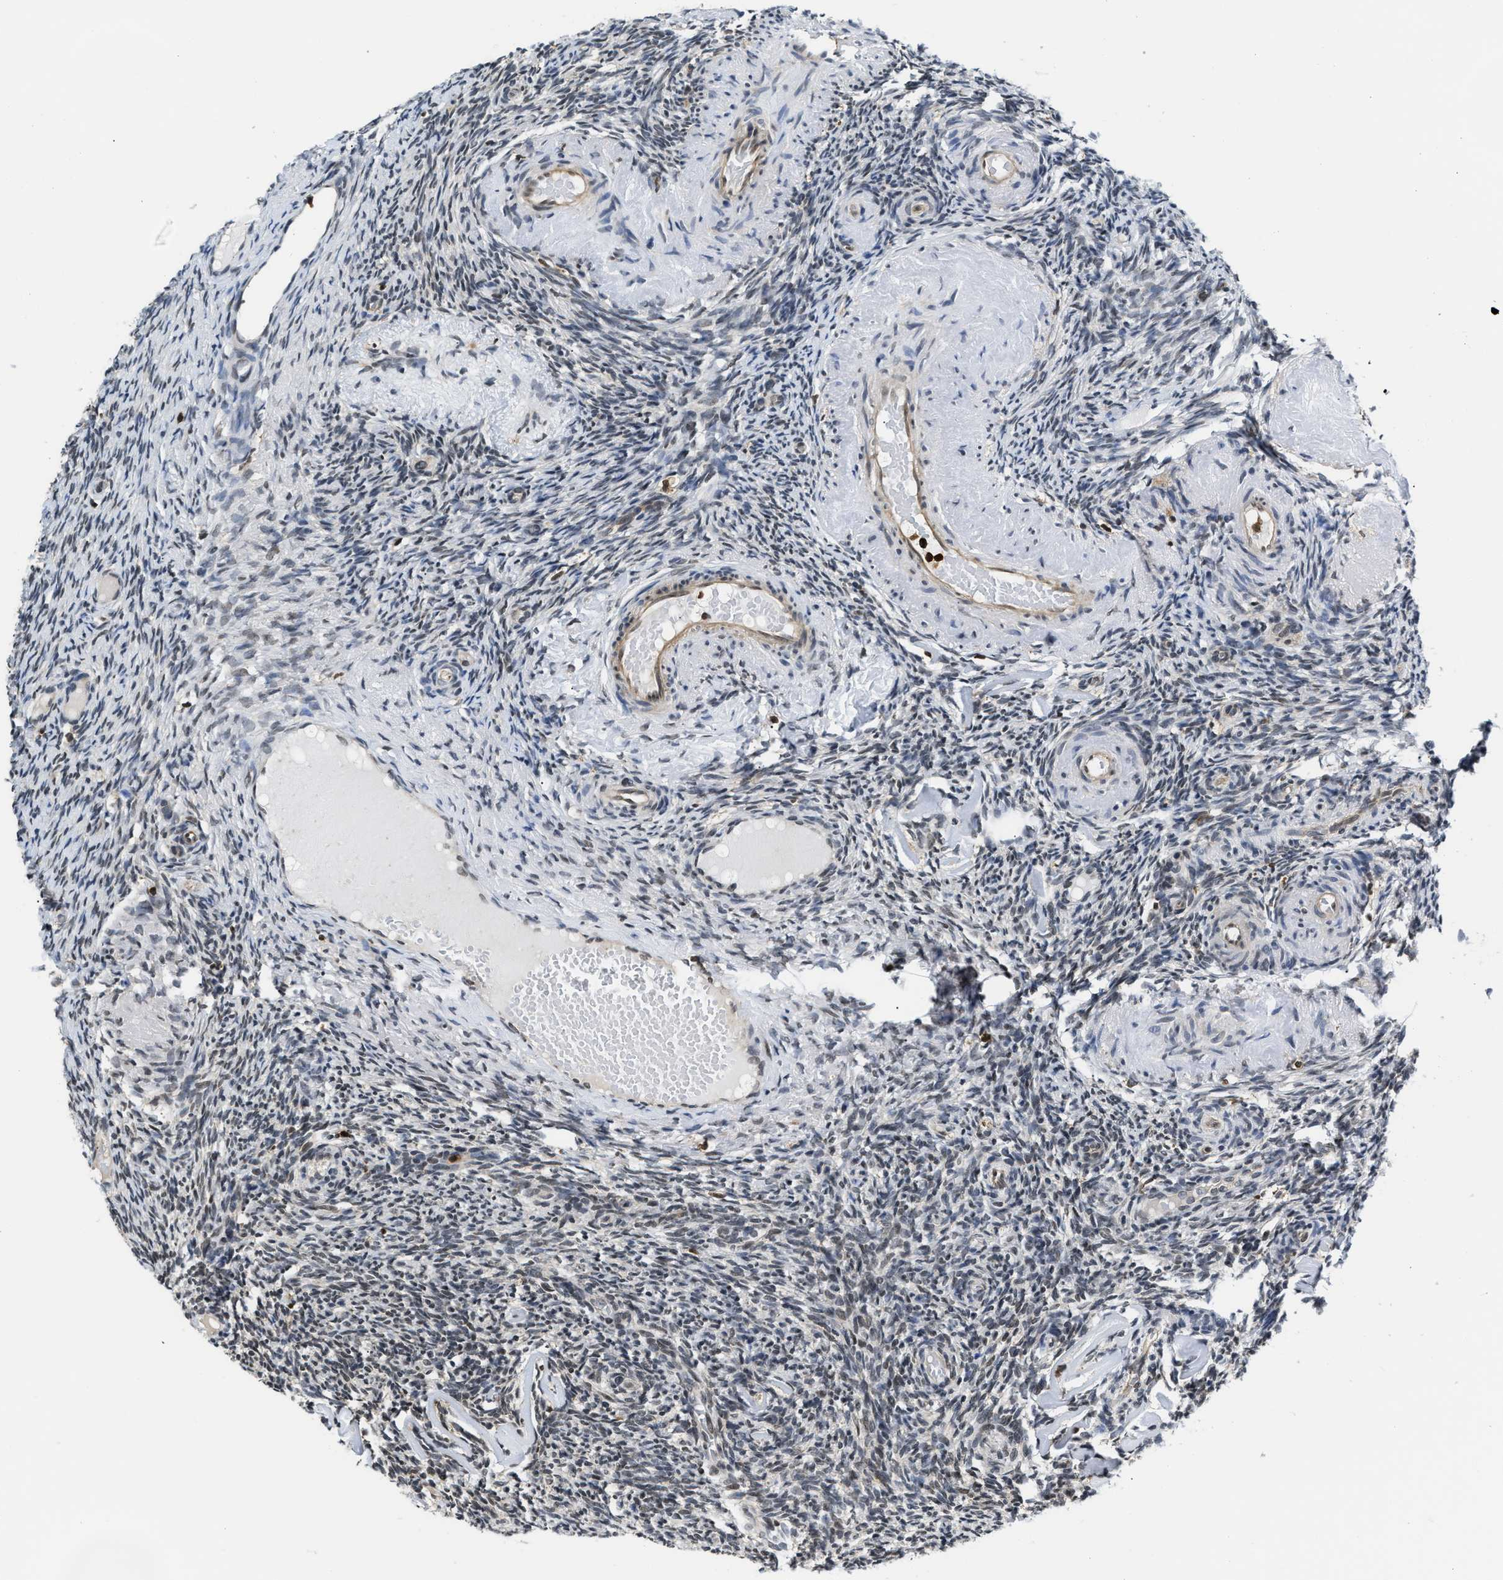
{"staining": {"intensity": "weak", "quantity": "25%-75%", "location": "nuclear"}, "tissue": "ovary", "cell_type": "Ovarian stroma cells", "image_type": "normal", "snomed": [{"axis": "morphology", "description": "Normal tissue, NOS"}, {"axis": "topography", "description": "Ovary"}], "caption": "This image exhibits immunohistochemistry staining of unremarkable ovary, with low weak nuclear positivity in about 25%-75% of ovarian stroma cells.", "gene": "STK10", "patient": {"sex": "female", "age": 60}}